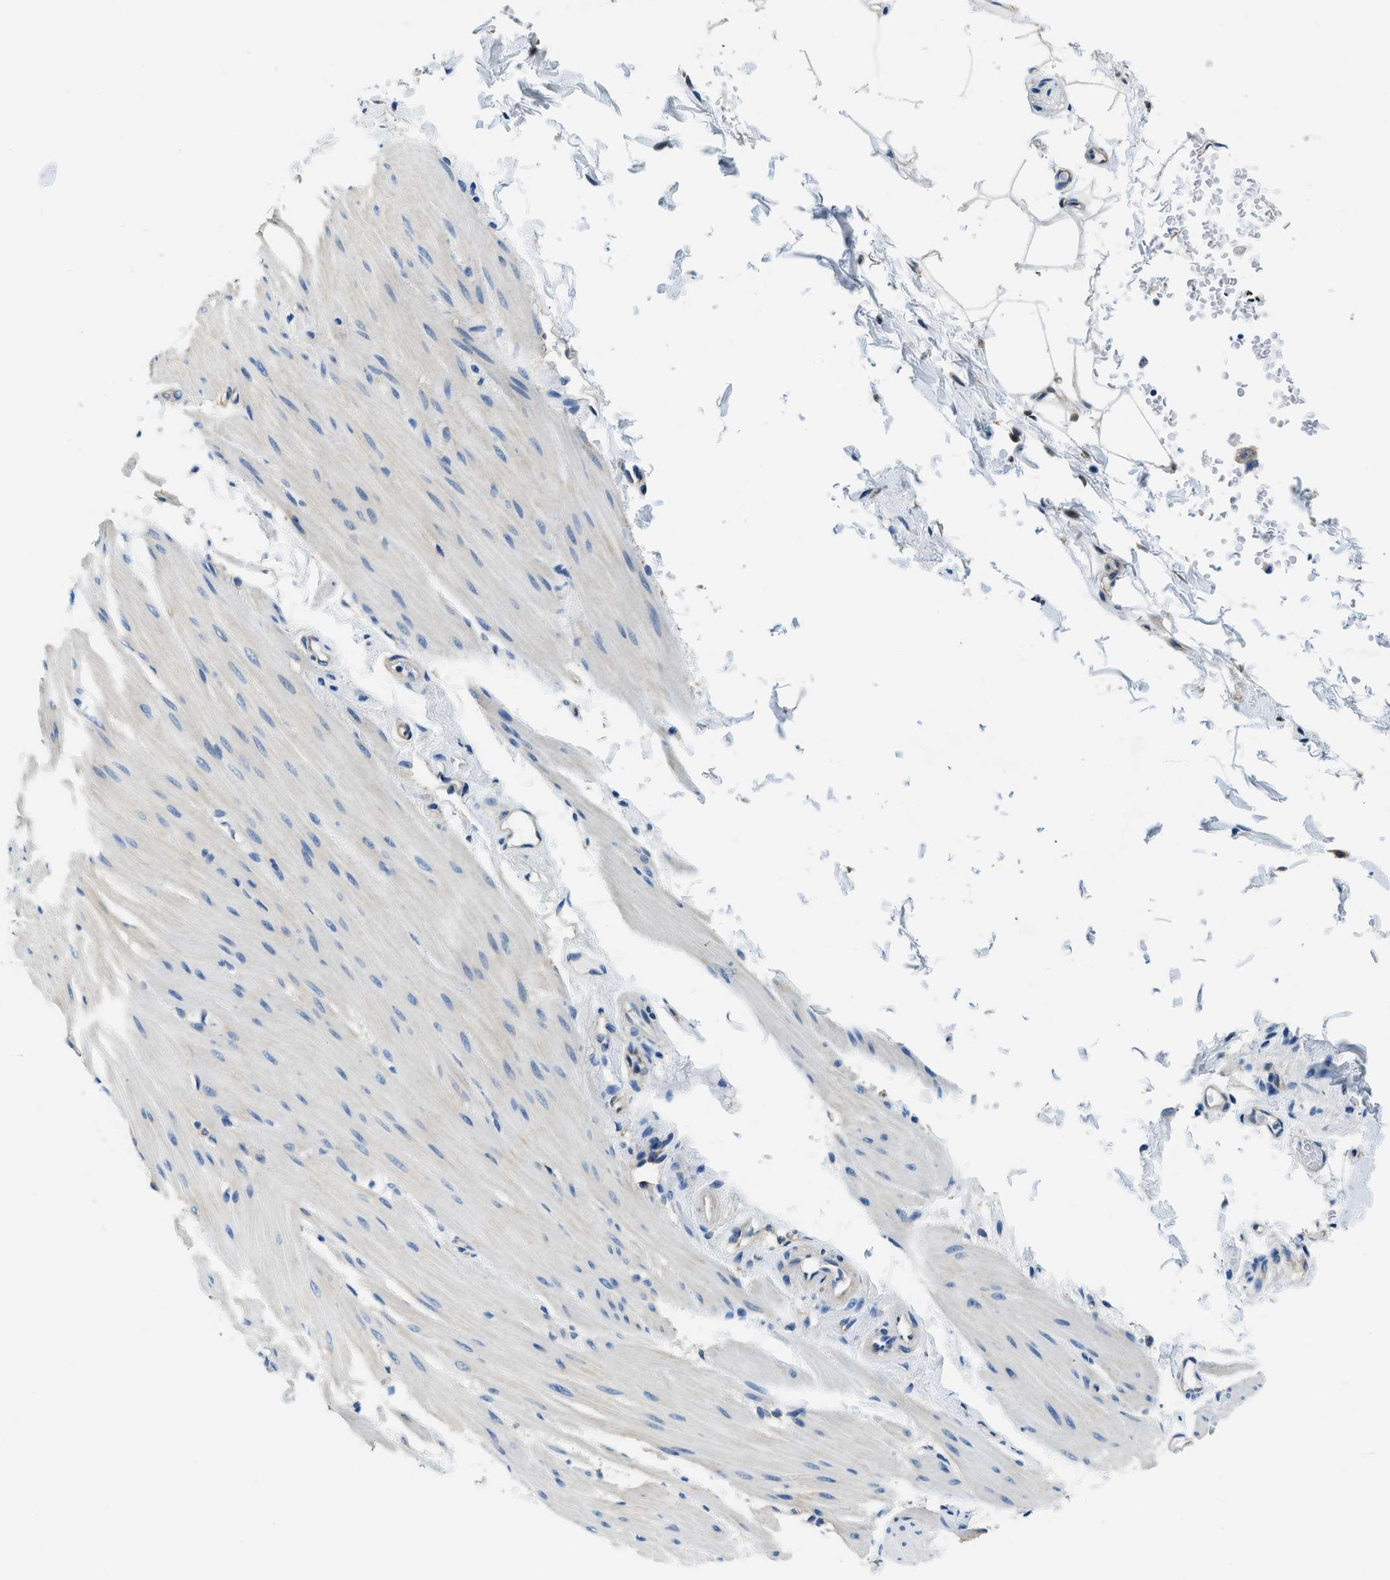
{"staining": {"intensity": "weak", "quantity": "25%-75%", "location": "cytoplasmic/membranous"}, "tissue": "smooth muscle", "cell_type": "Smooth muscle cells", "image_type": "normal", "snomed": [{"axis": "morphology", "description": "Normal tissue, NOS"}, {"axis": "topography", "description": "Smooth muscle"}, {"axis": "topography", "description": "Colon"}], "caption": "Protein expression analysis of benign smooth muscle displays weak cytoplasmic/membranous positivity in approximately 25%-75% of smooth muscle cells.", "gene": "TWF1", "patient": {"sex": "male", "age": 67}}